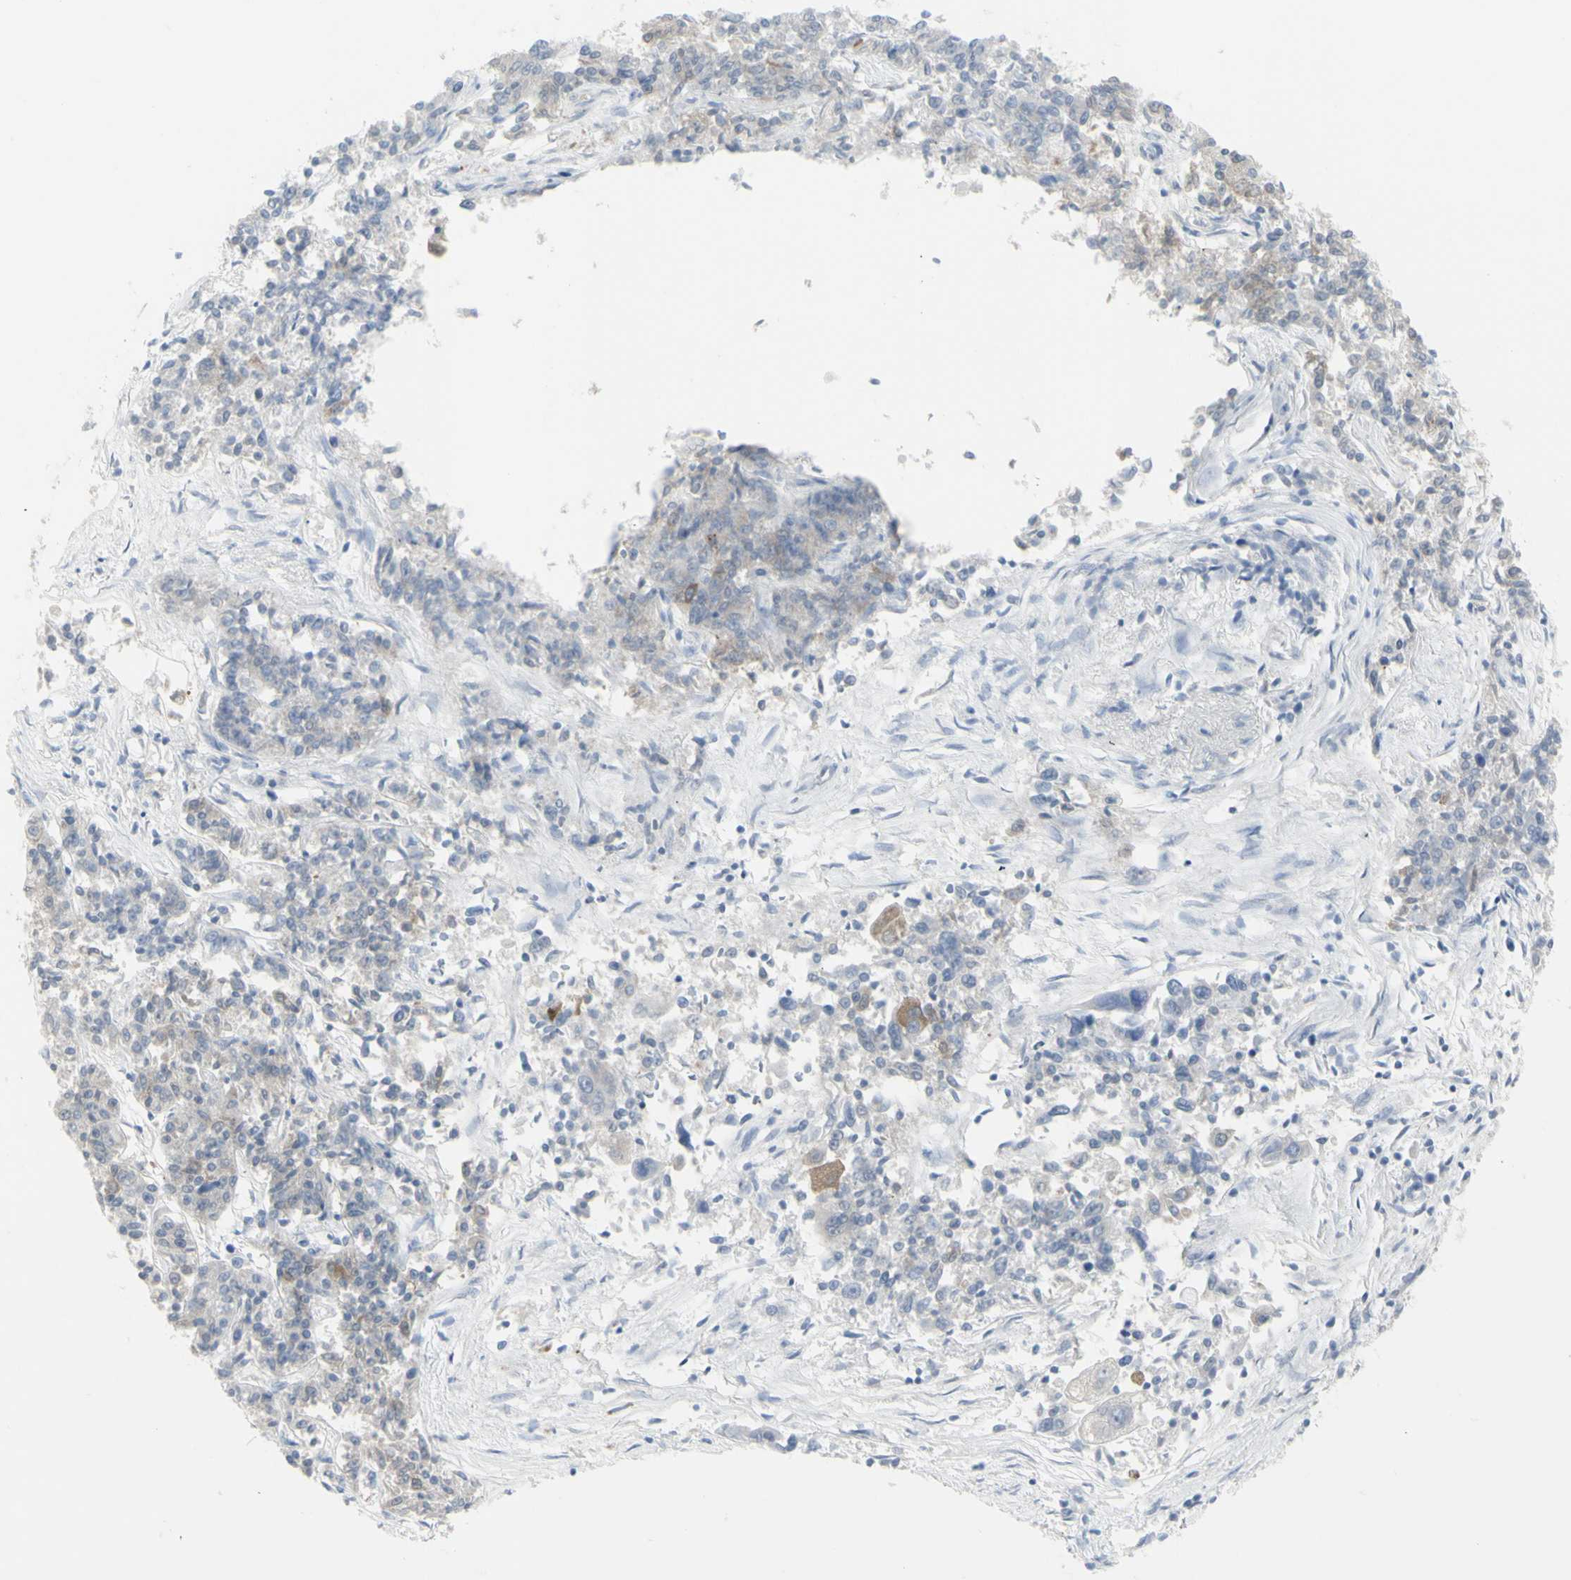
{"staining": {"intensity": "weak", "quantity": ">75%", "location": "cytoplasmic/membranous"}, "tissue": "lung cancer", "cell_type": "Tumor cells", "image_type": "cancer", "snomed": [{"axis": "morphology", "description": "Adenocarcinoma, NOS"}, {"axis": "topography", "description": "Lung"}], "caption": "Immunohistochemistry micrograph of human lung cancer (adenocarcinoma) stained for a protein (brown), which shows low levels of weak cytoplasmic/membranous expression in about >75% of tumor cells.", "gene": "ENSG00000198211", "patient": {"sex": "male", "age": 84}}